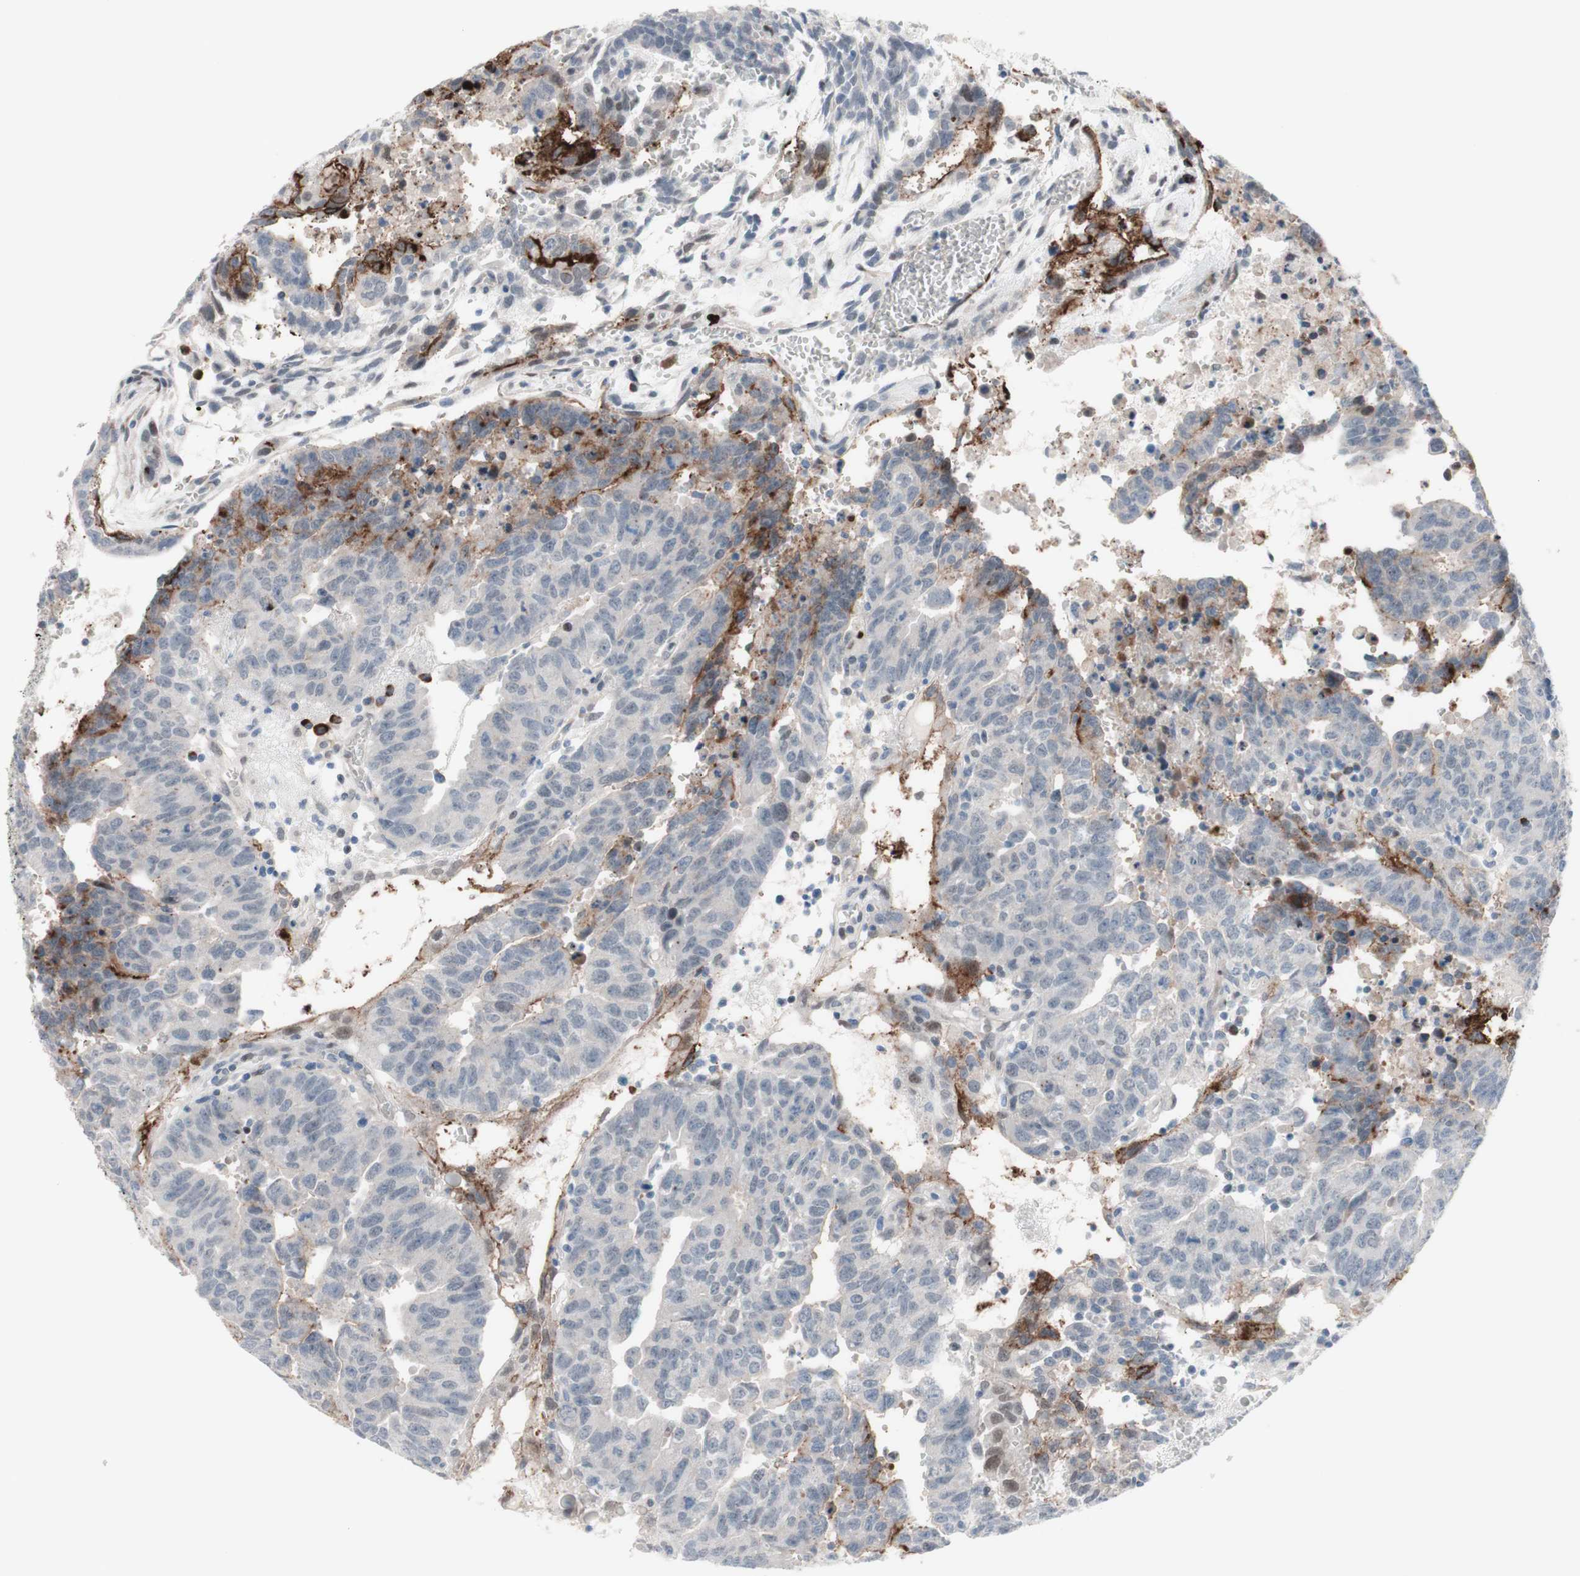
{"staining": {"intensity": "moderate", "quantity": "<25%", "location": "cytoplasmic/membranous"}, "tissue": "testis cancer", "cell_type": "Tumor cells", "image_type": "cancer", "snomed": [{"axis": "morphology", "description": "Seminoma, NOS"}, {"axis": "morphology", "description": "Carcinoma, Embryonal, NOS"}, {"axis": "topography", "description": "Testis"}], "caption": "There is low levels of moderate cytoplasmic/membranous staining in tumor cells of testis cancer (embryonal carcinoma), as demonstrated by immunohistochemical staining (brown color).", "gene": "PHTF2", "patient": {"sex": "male", "age": 52}}